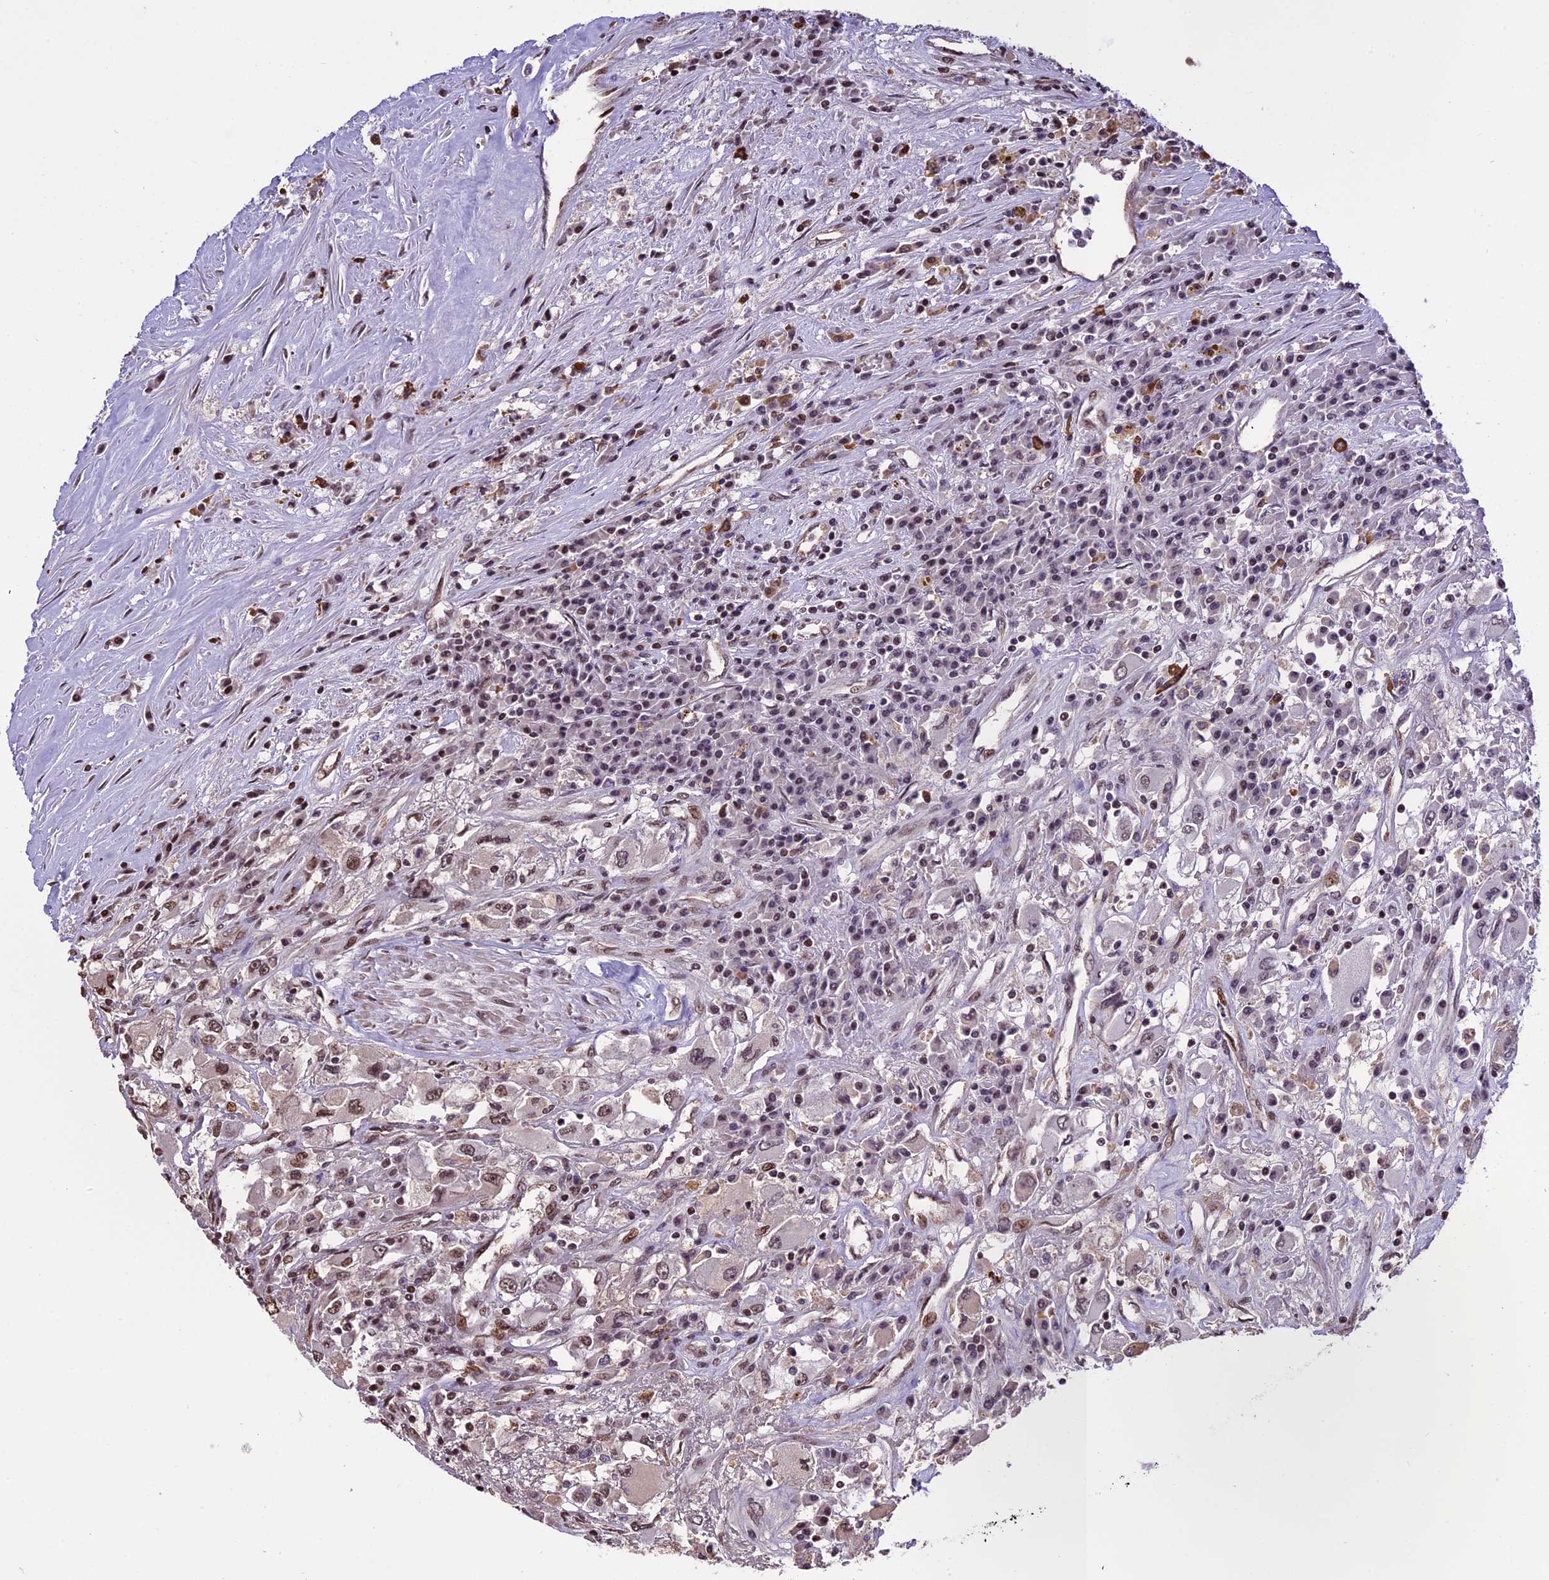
{"staining": {"intensity": "moderate", "quantity": "<25%", "location": "nuclear"}, "tissue": "renal cancer", "cell_type": "Tumor cells", "image_type": "cancer", "snomed": [{"axis": "morphology", "description": "Adenocarcinoma, NOS"}, {"axis": "topography", "description": "Kidney"}], "caption": "A low amount of moderate nuclear staining is present in about <25% of tumor cells in renal cancer tissue.", "gene": "POLR3E", "patient": {"sex": "female", "age": 52}}